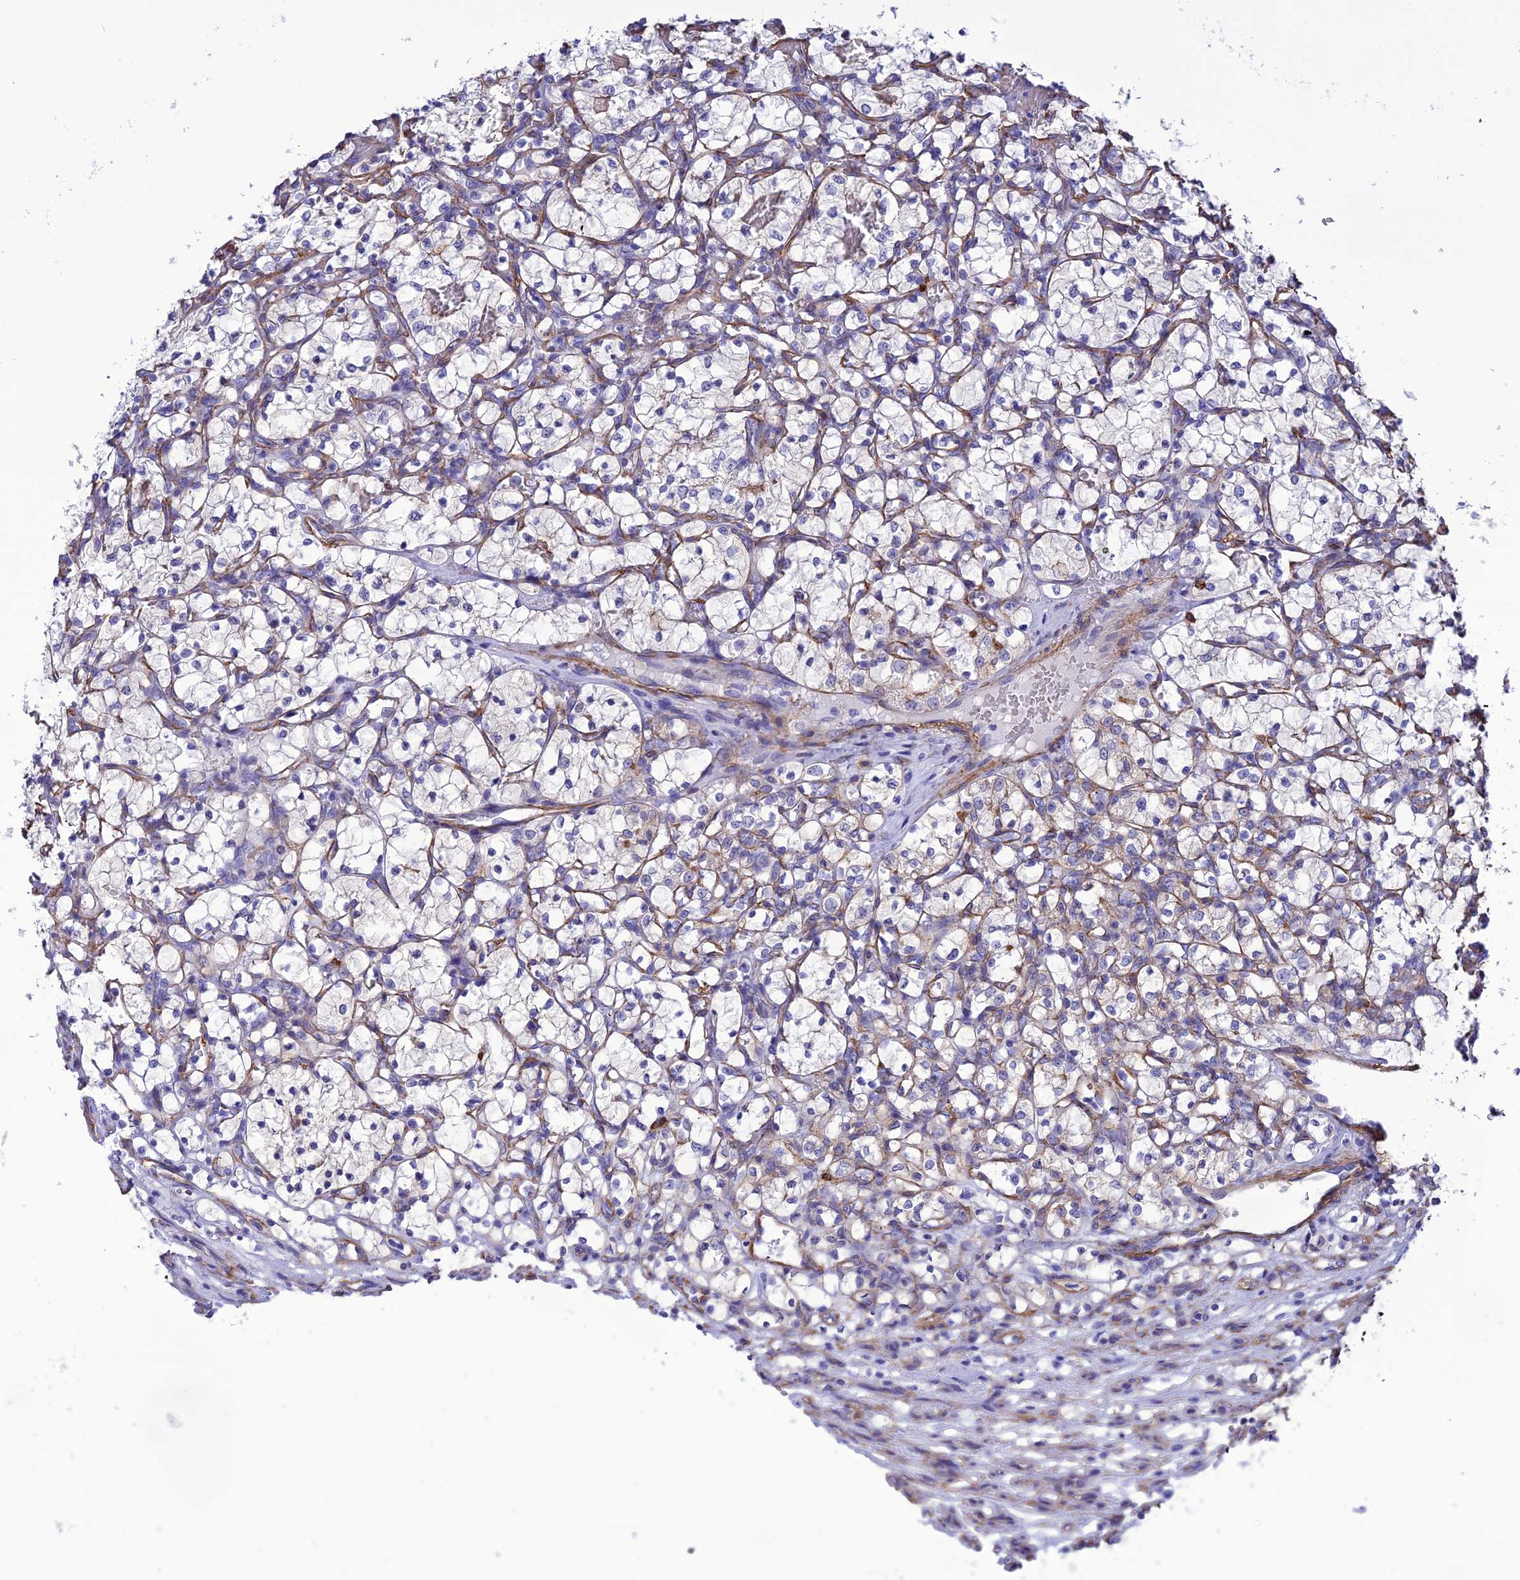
{"staining": {"intensity": "negative", "quantity": "none", "location": "none"}, "tissue": "renal cancer", "cell_type": "Tumor cells", "image_type": "cancer", "snomed": [{"axis": "morphology", "description": "Adenocarcinoma, NOS"}, {"axis": "topography", "description": "Kidney"}], "caption": "Adenocarcinoma (renal) stained for a protein using immunohistochemistry demonstrates no expression tumor cells.", "gene": "NKD1", "patient": {"sex": "female", "age": 69}}